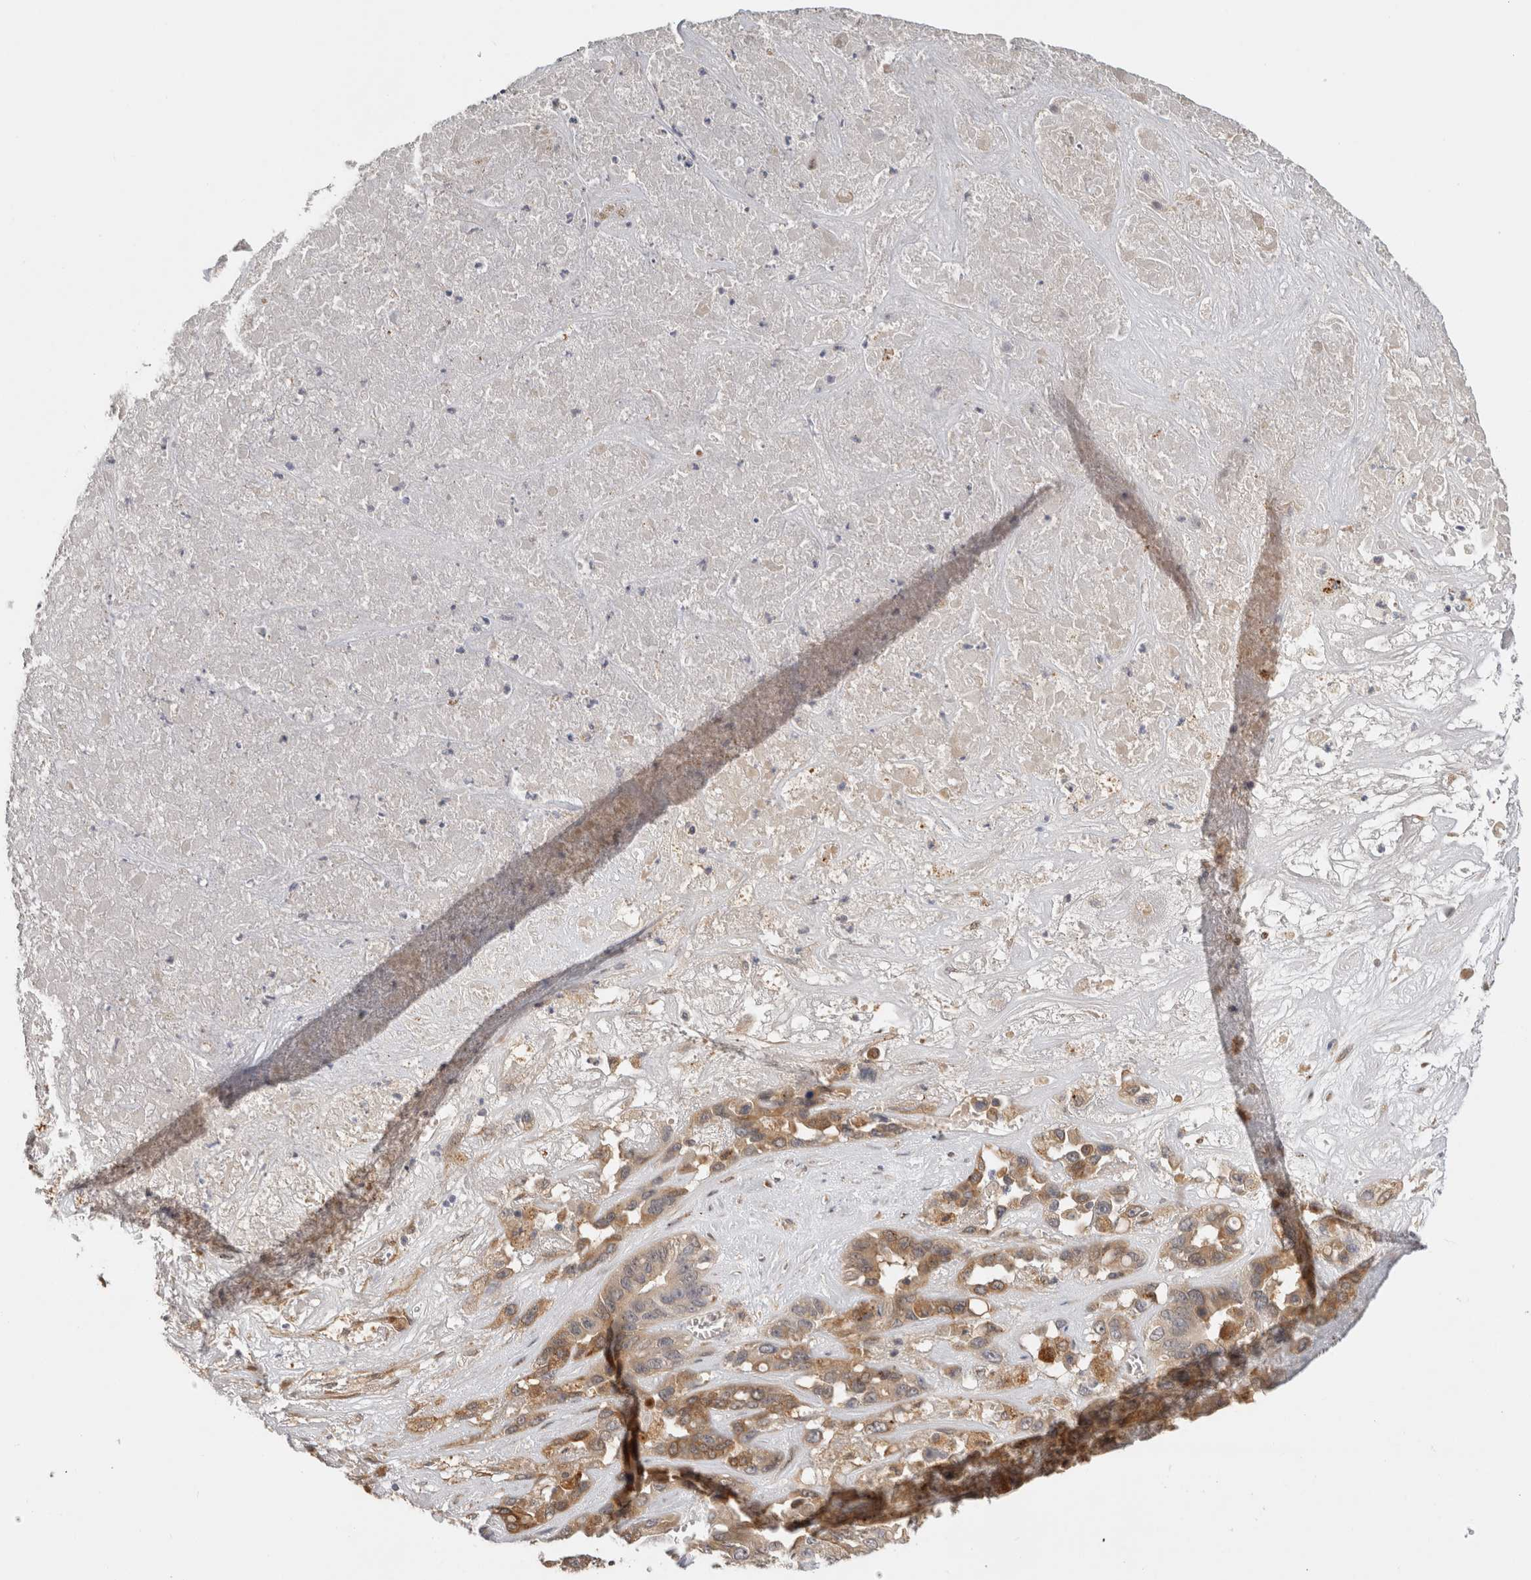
{"staining": {"intensity": "moderate", "quantity": "<25%", "location": "cytoplasmic/membranous"}, "tissue": "liver cancer", "cell_type": "Tumor cells", "image_type": "cancer", "snomed": [{"axis": "morphology", "description": "Cholangiocarcinoma"}, {"axis": "topography", "description": "Liver"}], "caption": "Immunohistochemistry histopathology image of neoplastic tissue: human liver cancer stained using IHC shows low levels of moderate protein expression localized specifically in the cytoplasmic/membranous of tumor cells, appearing as a cytoplasmic/membranous brown color.", "gene": "APOL2", "patient": {"sex": "female", "age": 52}}